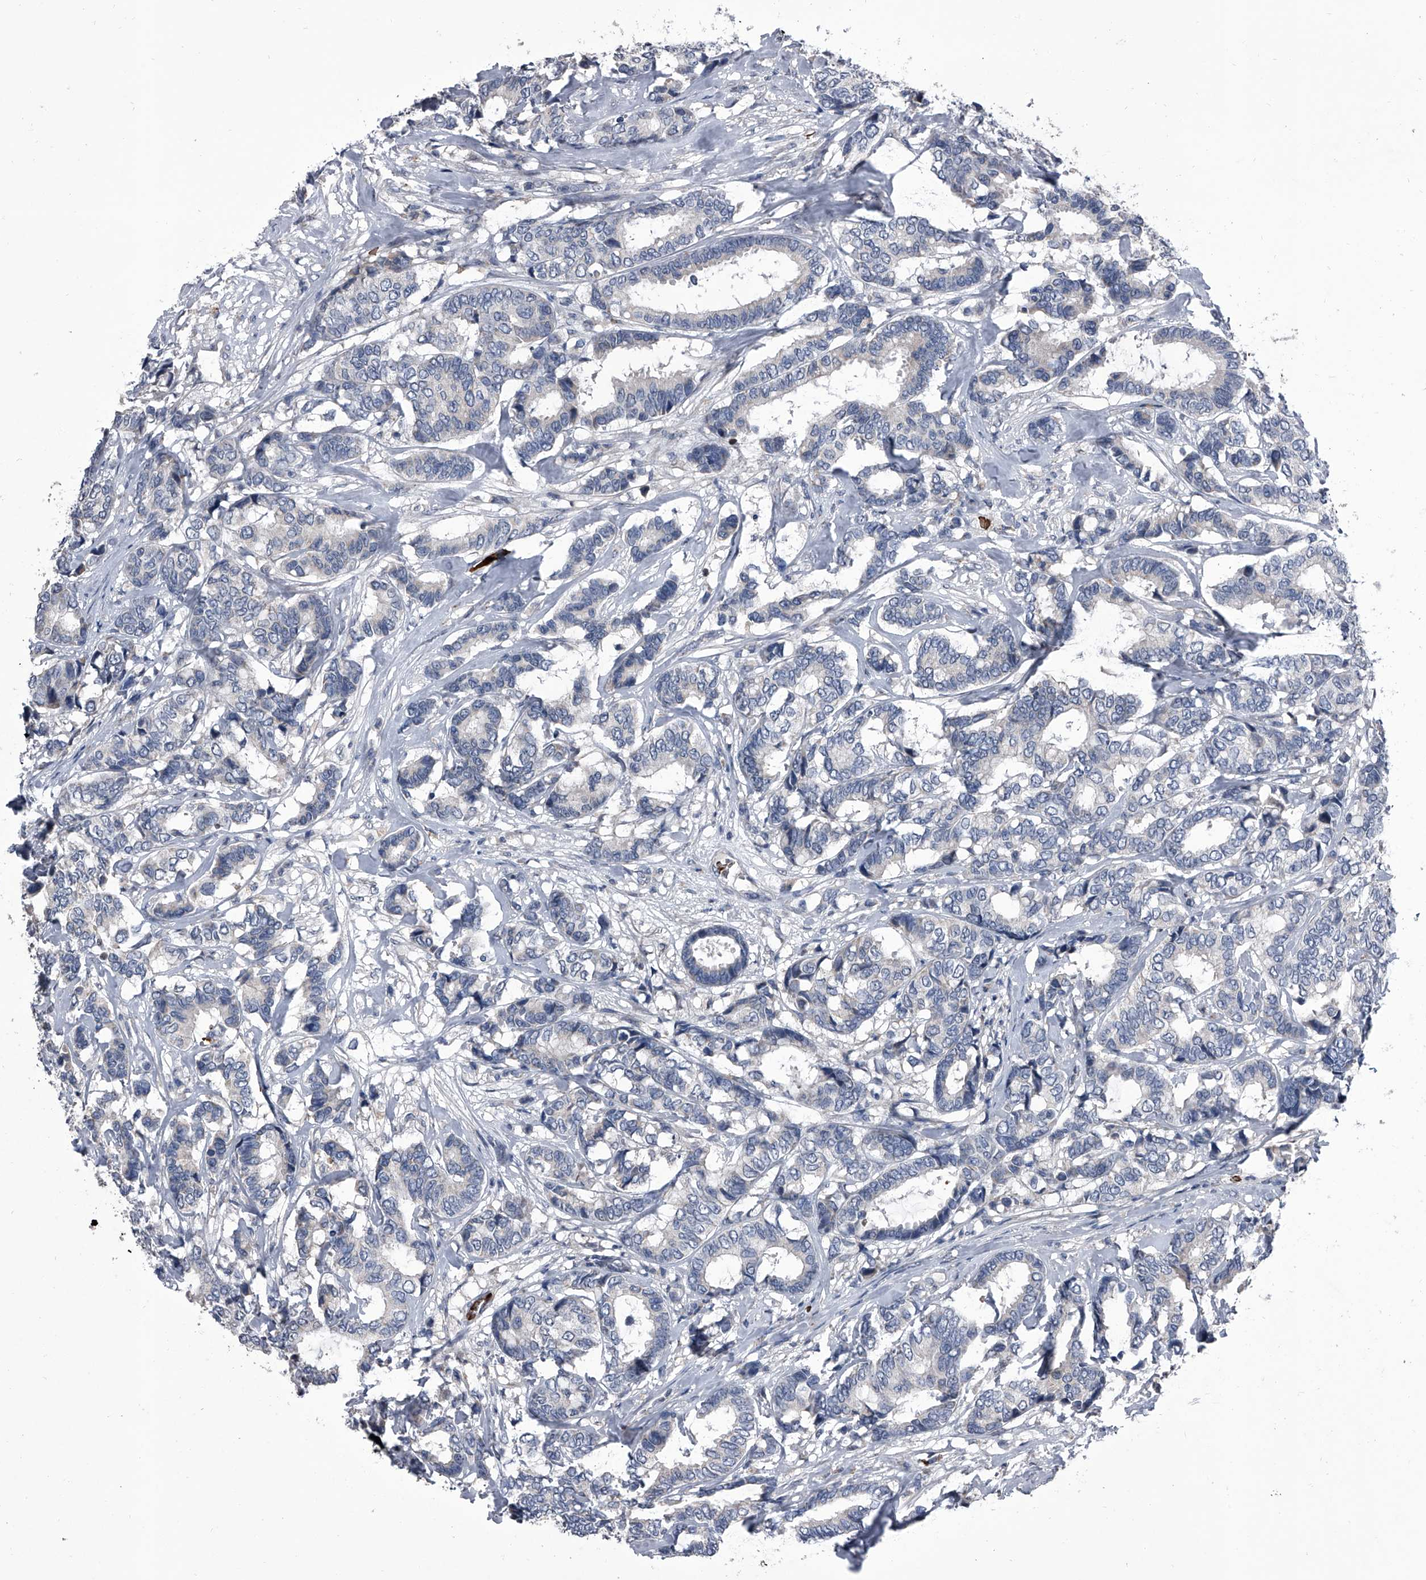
{"staining": {"intensity": "negative", "quantity": "none", "location": "none"}, "tissue": "breast cancer", "cell_type": "Tumor cells", "image_type": "cancer", "snomed": [{"axis": "morphology", "description": "Duct carcinoma"}, {"axis": "topography", "description": "Breast"}], "caption": "Breast cancer stained for a protein using IHC reveals no positivity tumor cells.", "gene": "CEP85L", "patient": {"sex": "female", "age": 87}}